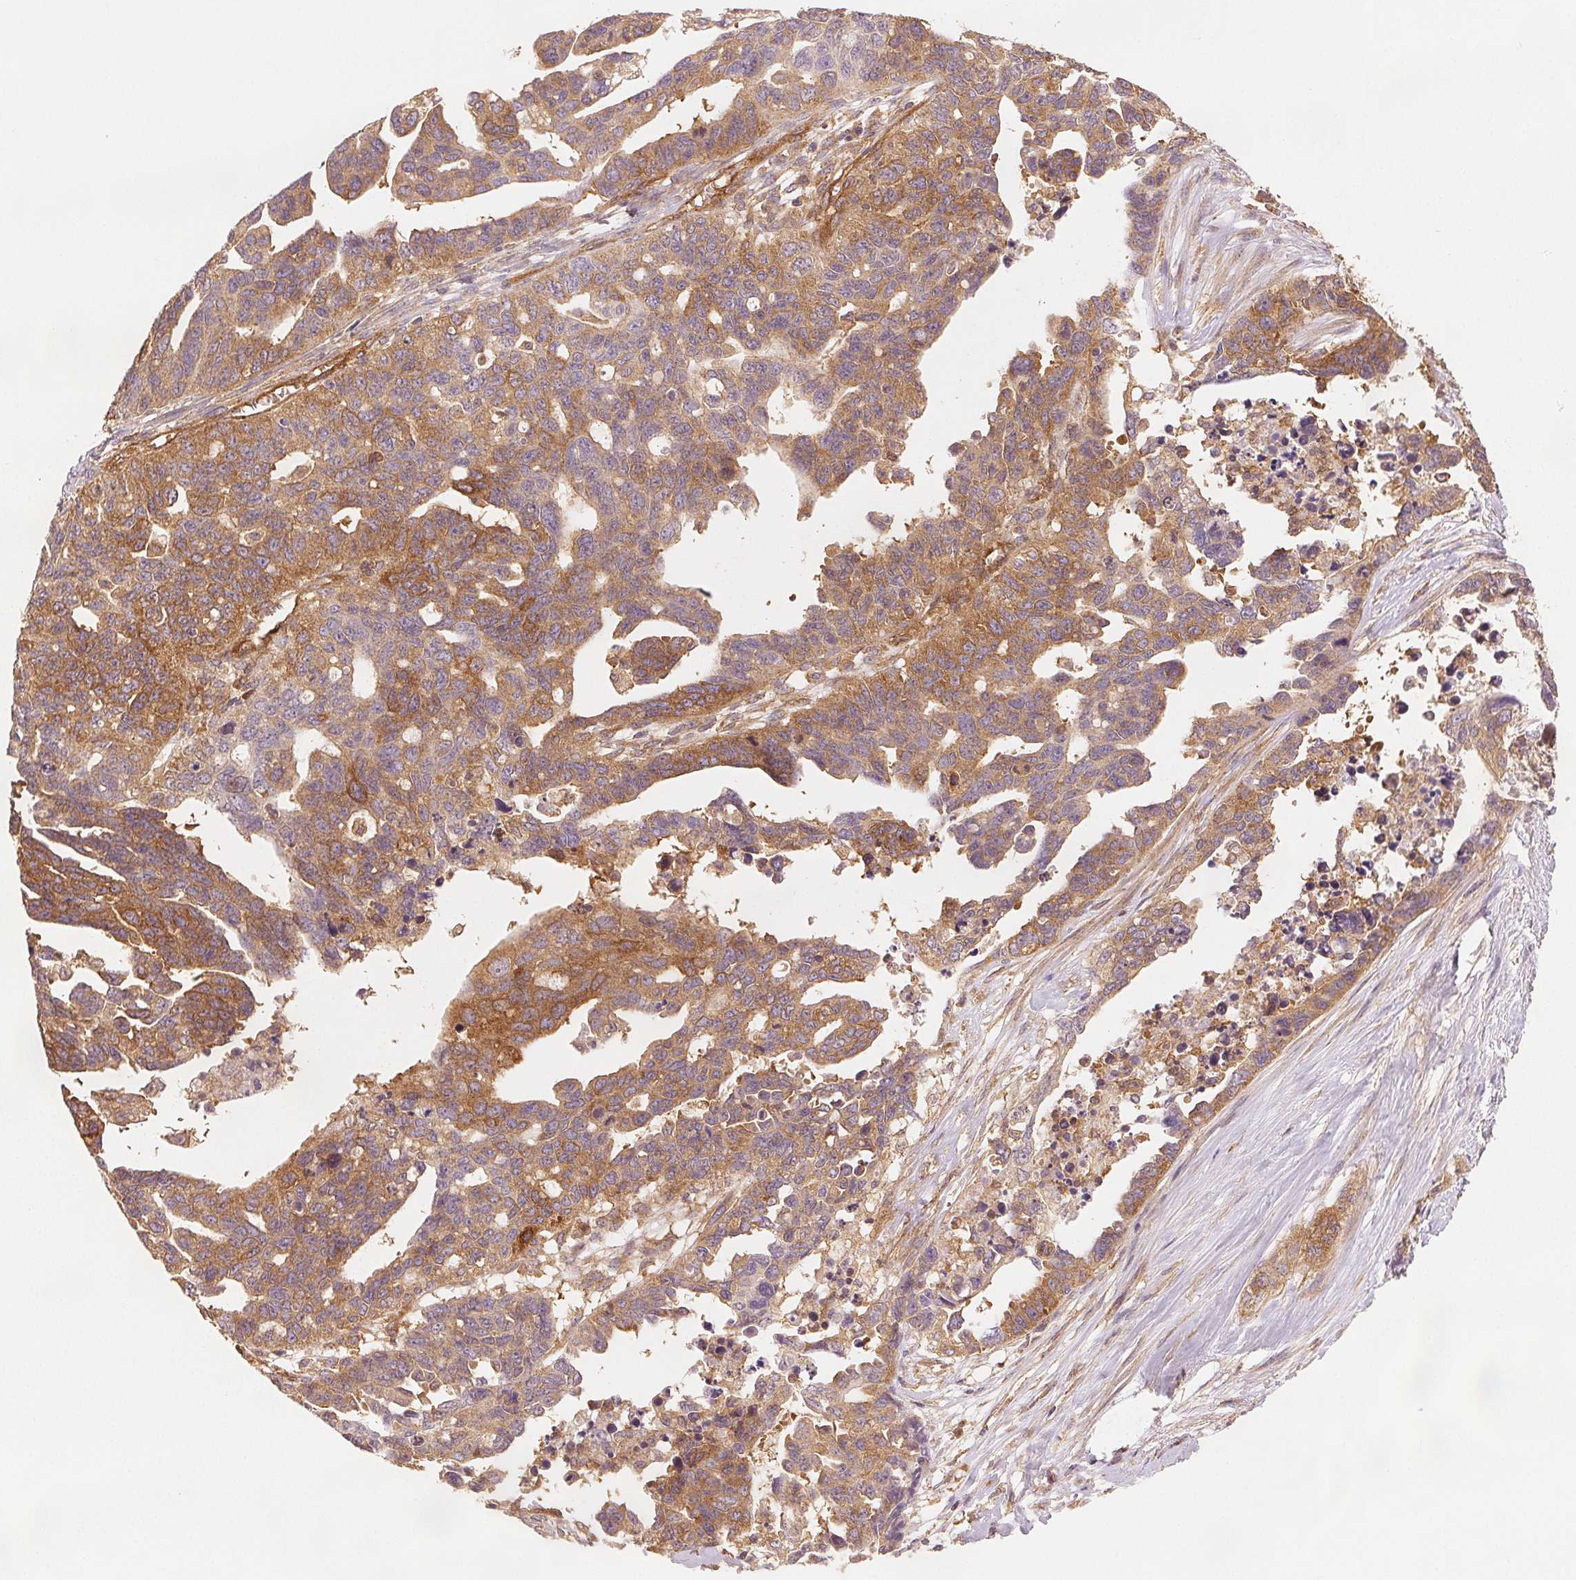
{"staining": {"intensity": "moderate", "quantity": ">75%", "location": "cytoplasmic/membranous"}, "tissue": "ovarian cancer", "cell_type": "Tumor cells", "image_type": "cancer", "snomed": [{"axis": "morphology", "description": "Cystadenocarcinoma, serous, NOS"}, {"axis": "topography", "description": "Ovary"}], "caption": "DAB immunohistochemical staining of human ovarian cancer exhibits moderate cytoplasmic/membranous protein staining in approximately >75% of tumor cells.", "gene": "DIAPH2", "patient": {"sex": "female", "age": 69}}